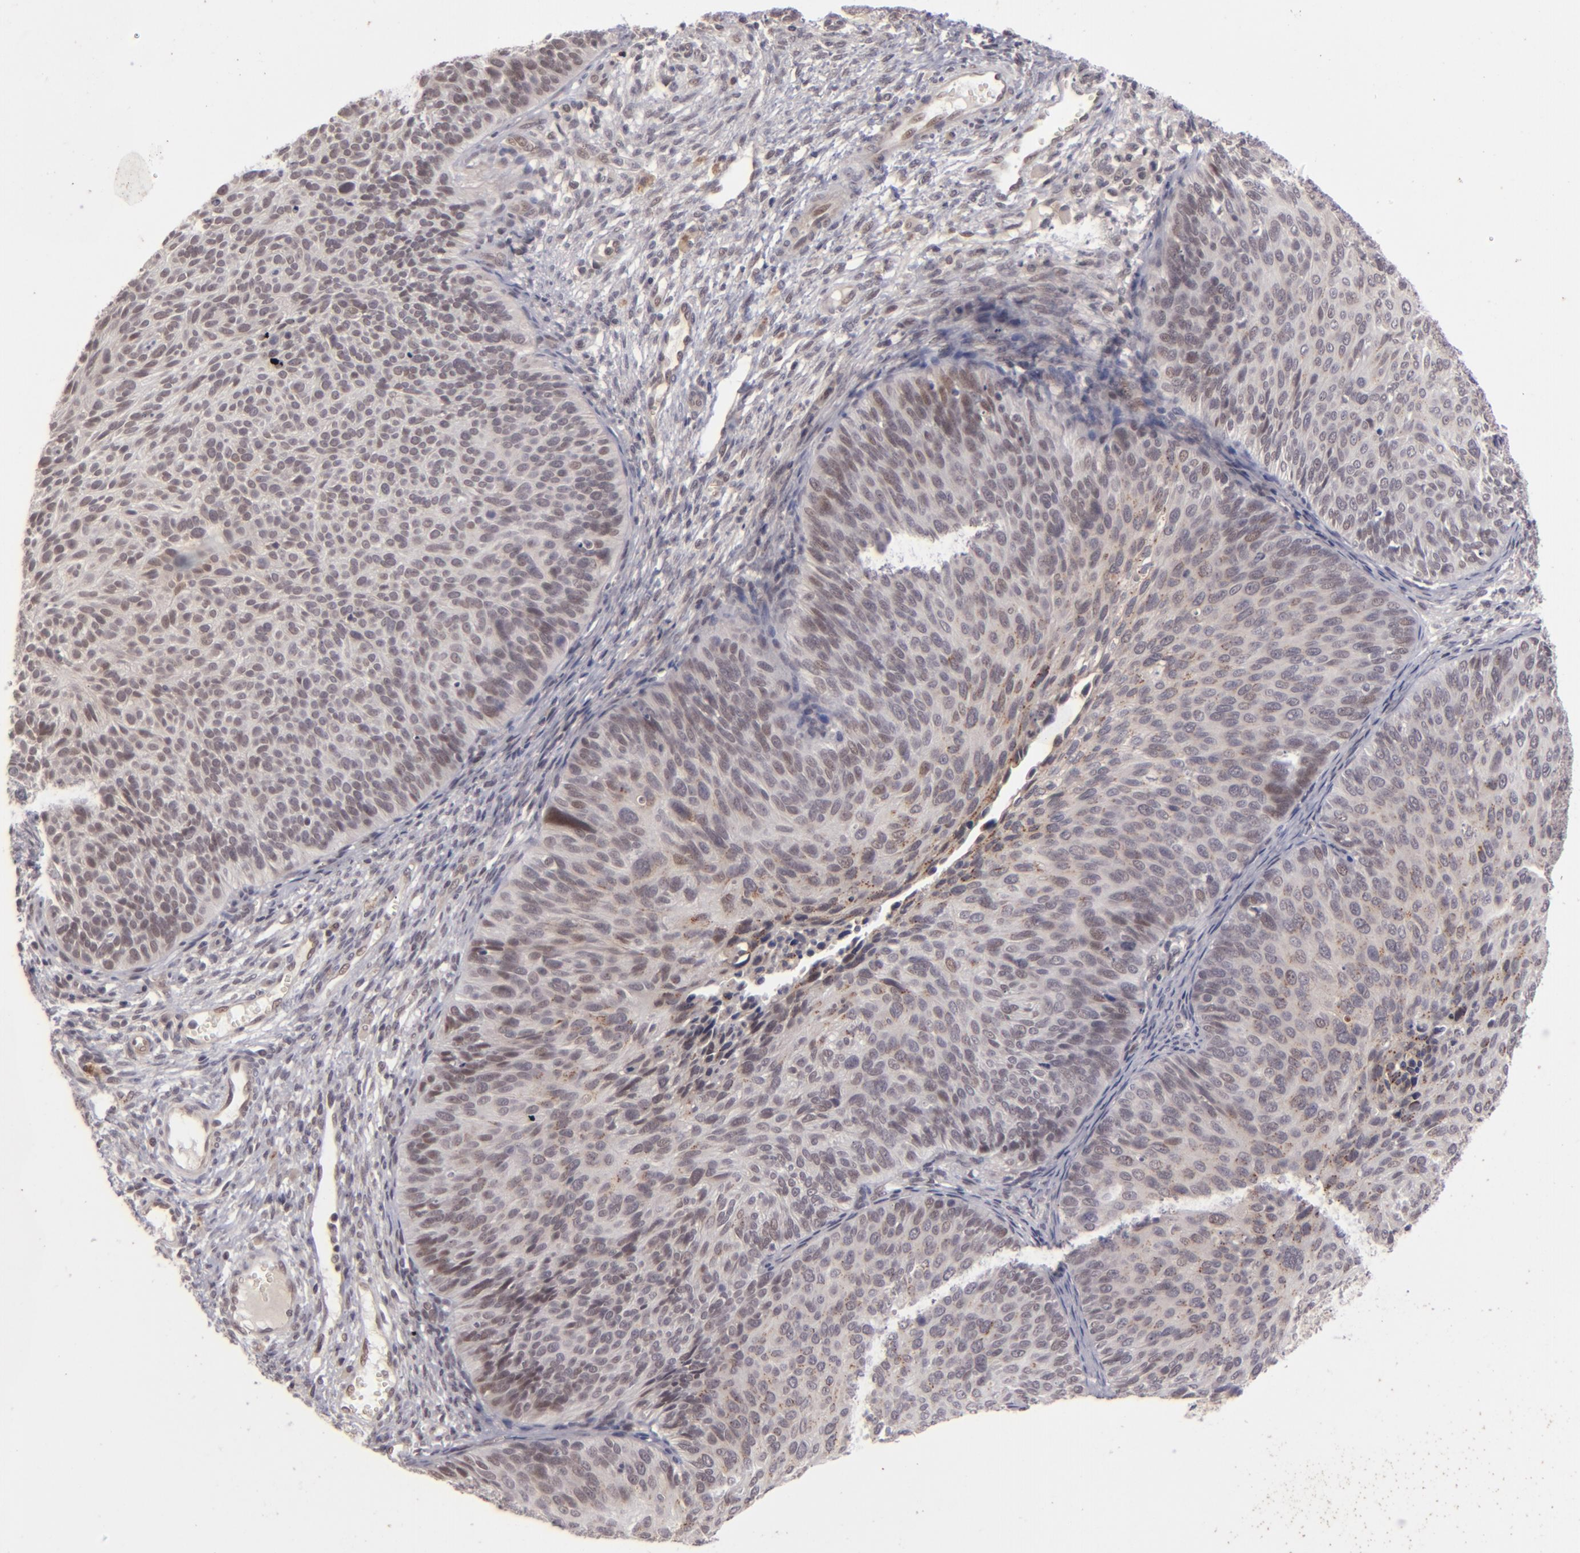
{"staining": {"intensity": "weak", "quantity": "<25%", "location": "cytoplasmic/membranous"}, "tissue": "cervical cancer", "cell_type": "Tumor cells", "image_type": "cancer", "snomed": [{"axis": "morphology", "description": "Squamous cell carcinoma, NOS"}, {"axis": "topography", "description": "Cervix"}], "caption": "High magnification brightfield microscopy of cervical cancer (squamous cell carcinoma) stained with DAB (brown) and counterstained with hematoxylin (blue): tumor cells show no significant staining.", "gene": "DFFA", "patient": {"sex": "female", "age": 36}}